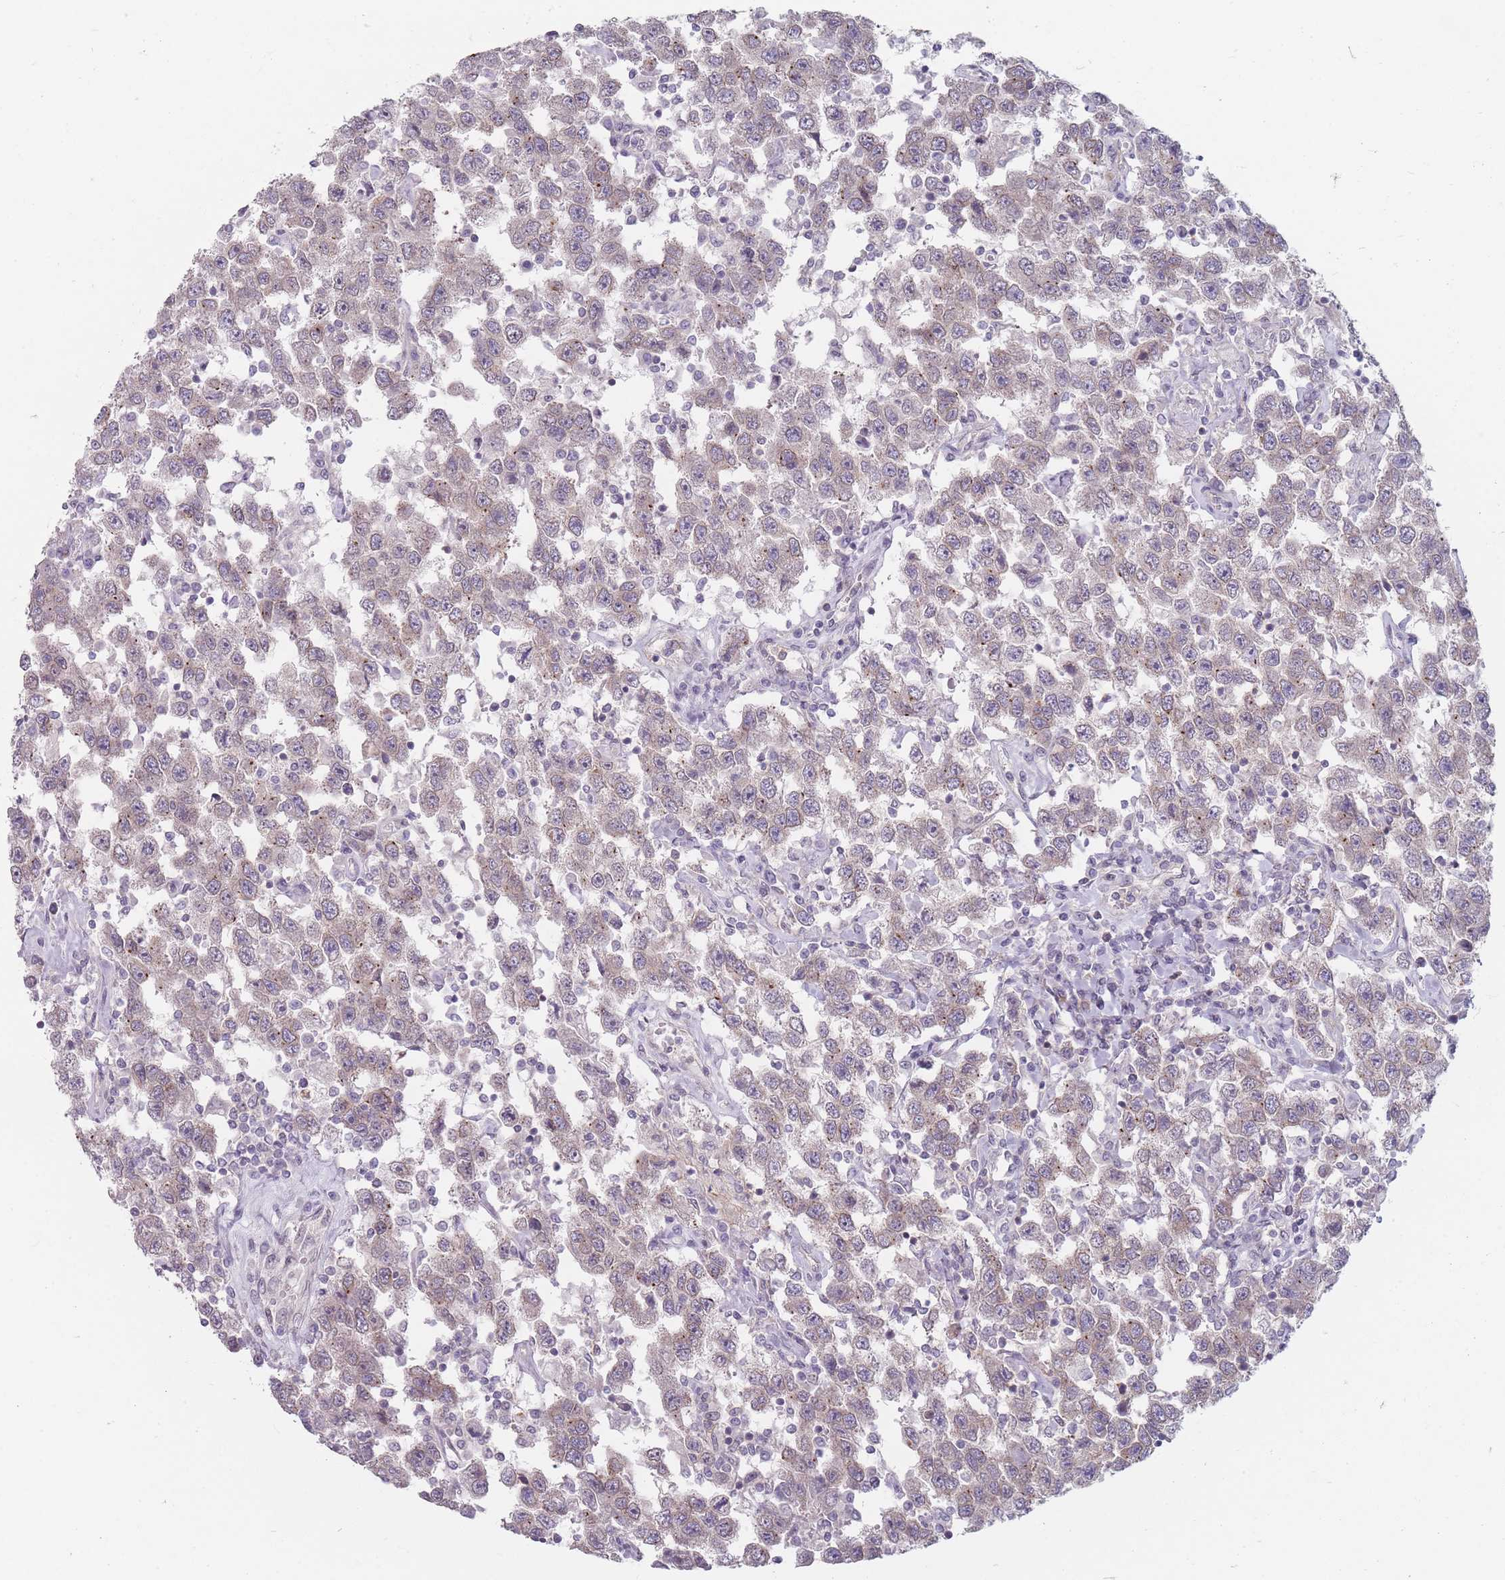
{"staining": {"intensity": "weak", "quantity": "25%-75%", "location": "cytoplasmic/membranous"}, "tissue": "testis cancer", "cell_type": "Tumor cells", "image_type": "cancer", "snomed": [{"axis": "morphology", "description": "Seminoma, NOS"}, {"axis": "topography", "description": "Testis"}], "caption": "Protein staining of testis cancer (seminoma) tissue exhibits weak cytoplasmic/membranous expression in about 25%-75% of tumor cells.", "gene": "PCDH12", "patient": {"sex": "male", "age": 41}}